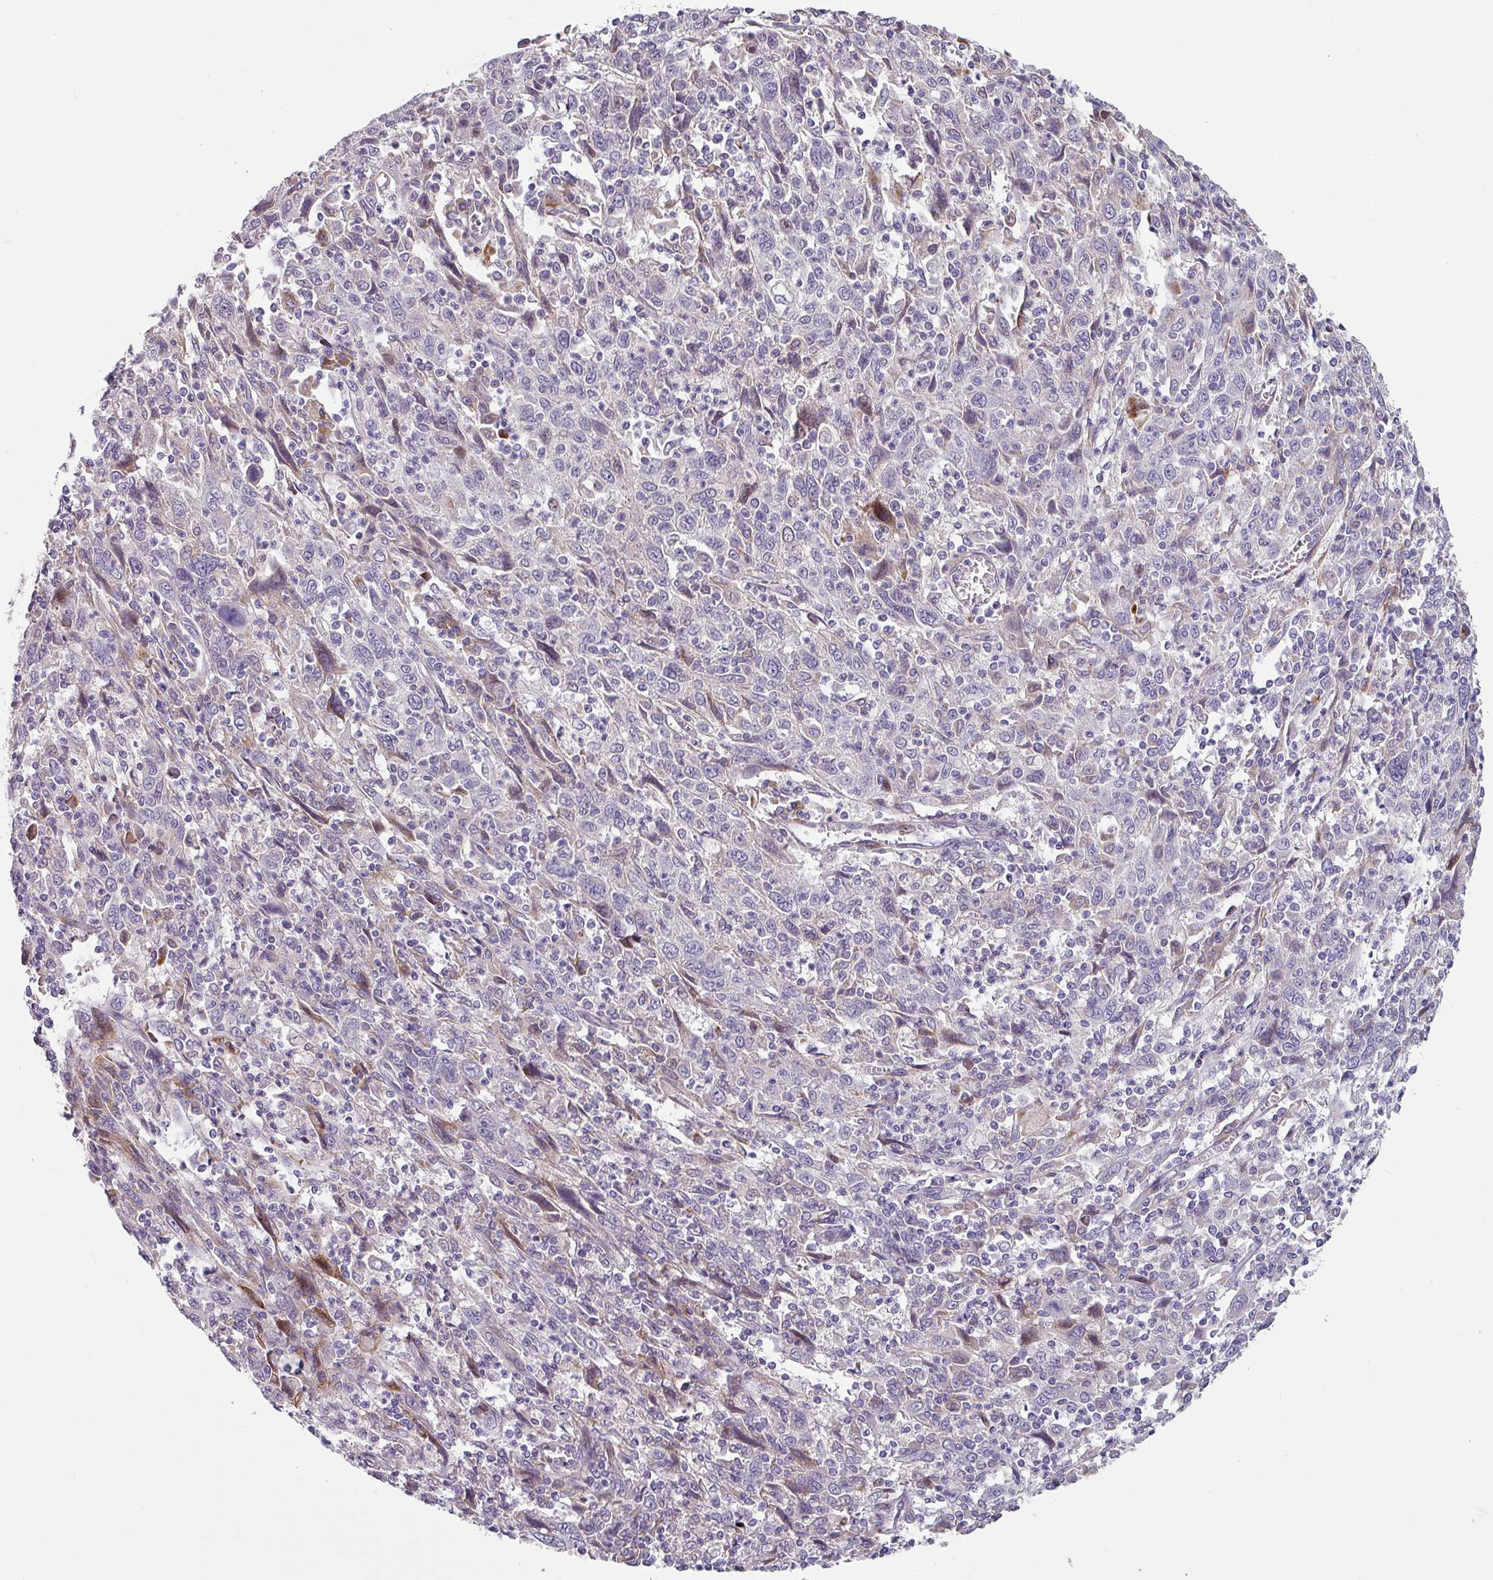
{"staining": {"intensity": "negative", "quantity": "none", "location": "none"}, "tissue": "cervical cancer", "cell_type": "Tumor cells", "image_type": "cancer", "snomed": [{"axis": "morphology", "description": "Squamous cell carcinoma, NOS"}, {"axis": "topography", "description": "Cervix"}], "caption": "Immunohistochemistry (IHC) micrograph of human cervical squamous cell carcinoma stained for a protein (brown), which exhibits no staining in tumor cells.", "gene": "KLHL3", "patient": {"sex": "female", "age": 46}}